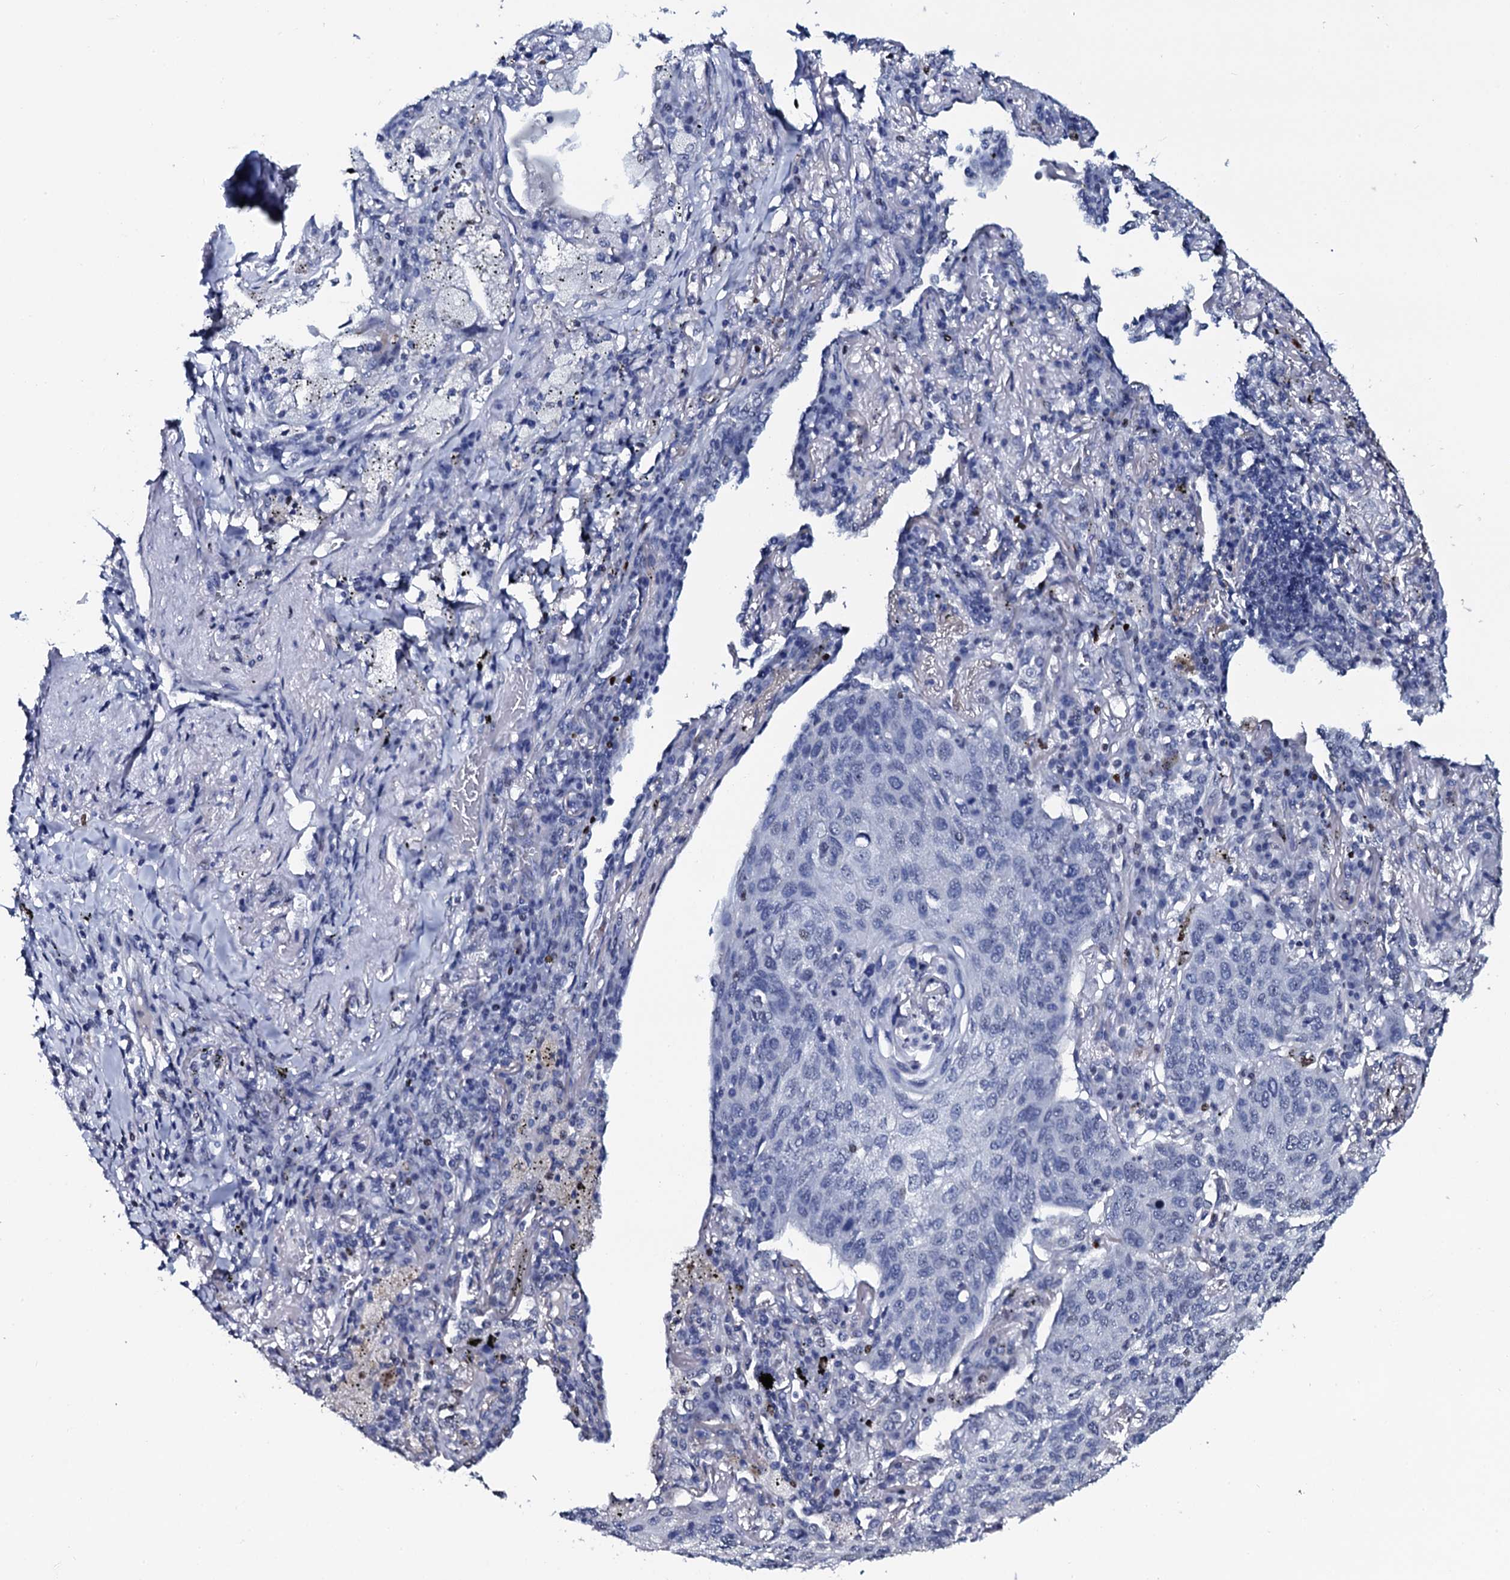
{"staining": {"intensity": "negative", "quantity": "none", "location": "none"}, "tissue": "lung cancer", "cell_type": "Tumor cells", "image_type": "cancer", "snomed": [{"axis": "morphology", "description": "Squamous cell carcinoma, NOS"}, {"axis": "topography", "description": "Lung"}], "caption": "Immunohistochemical staining of human squamous cell carcinoma (lung) exhibits no significant staining in tumor cells.", "gene": "NPM2", "patient": {"sex": "female", "age": 63}}